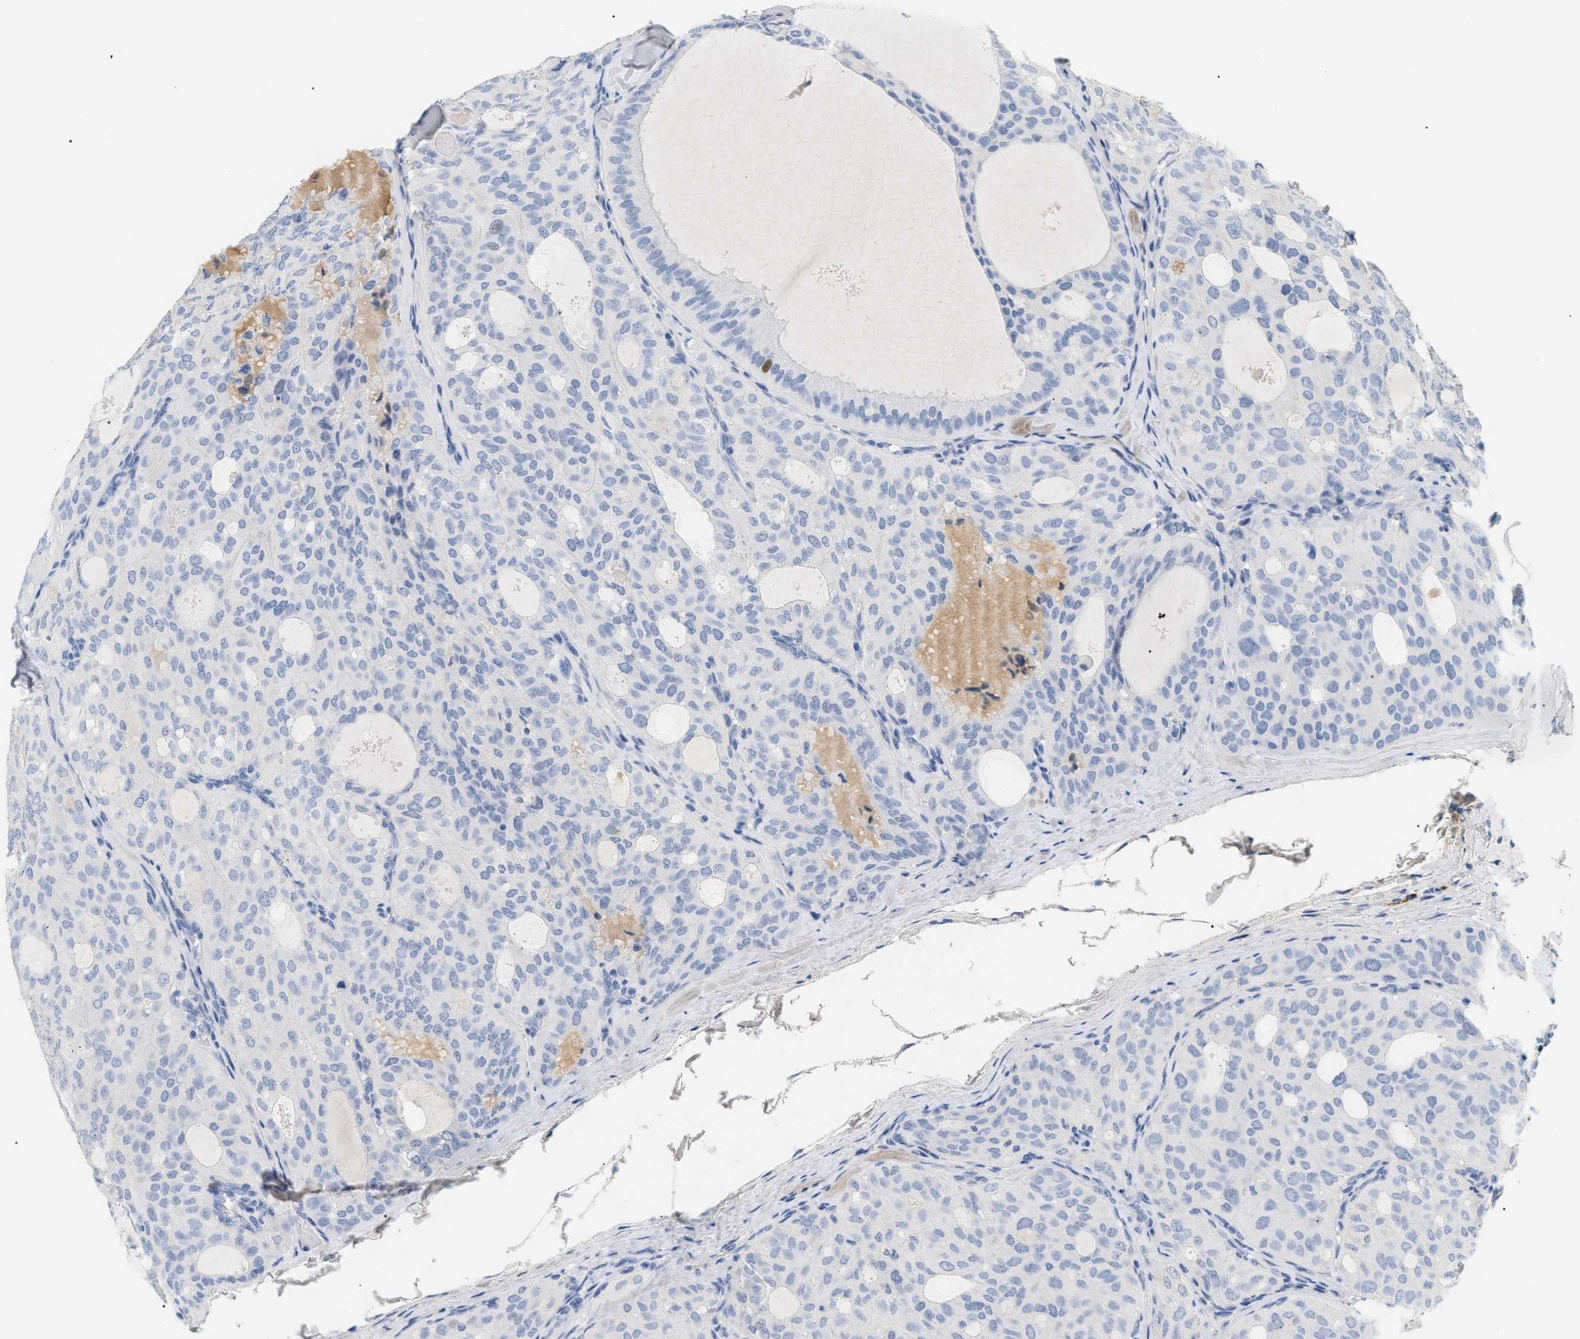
{"staining": {"intensity": "negative", "quantity": "none", "location": "none"}, "tissue": "thyroid cancer", "cell_type": "Tumor cells", "image_type": "cancer", "snomed": [{"axis": "morphology", "description": "Follicular adenoma carcinoma, NOS"}, {"axis": "topography", "description": "Thyroid gland"}], "caption": "Tumor cells show no significant protein positivity in thyroid cancer (follicular adenoma carcinoma).", "gene": "CFH", "patient": {"sex": "male", "age": 75}}